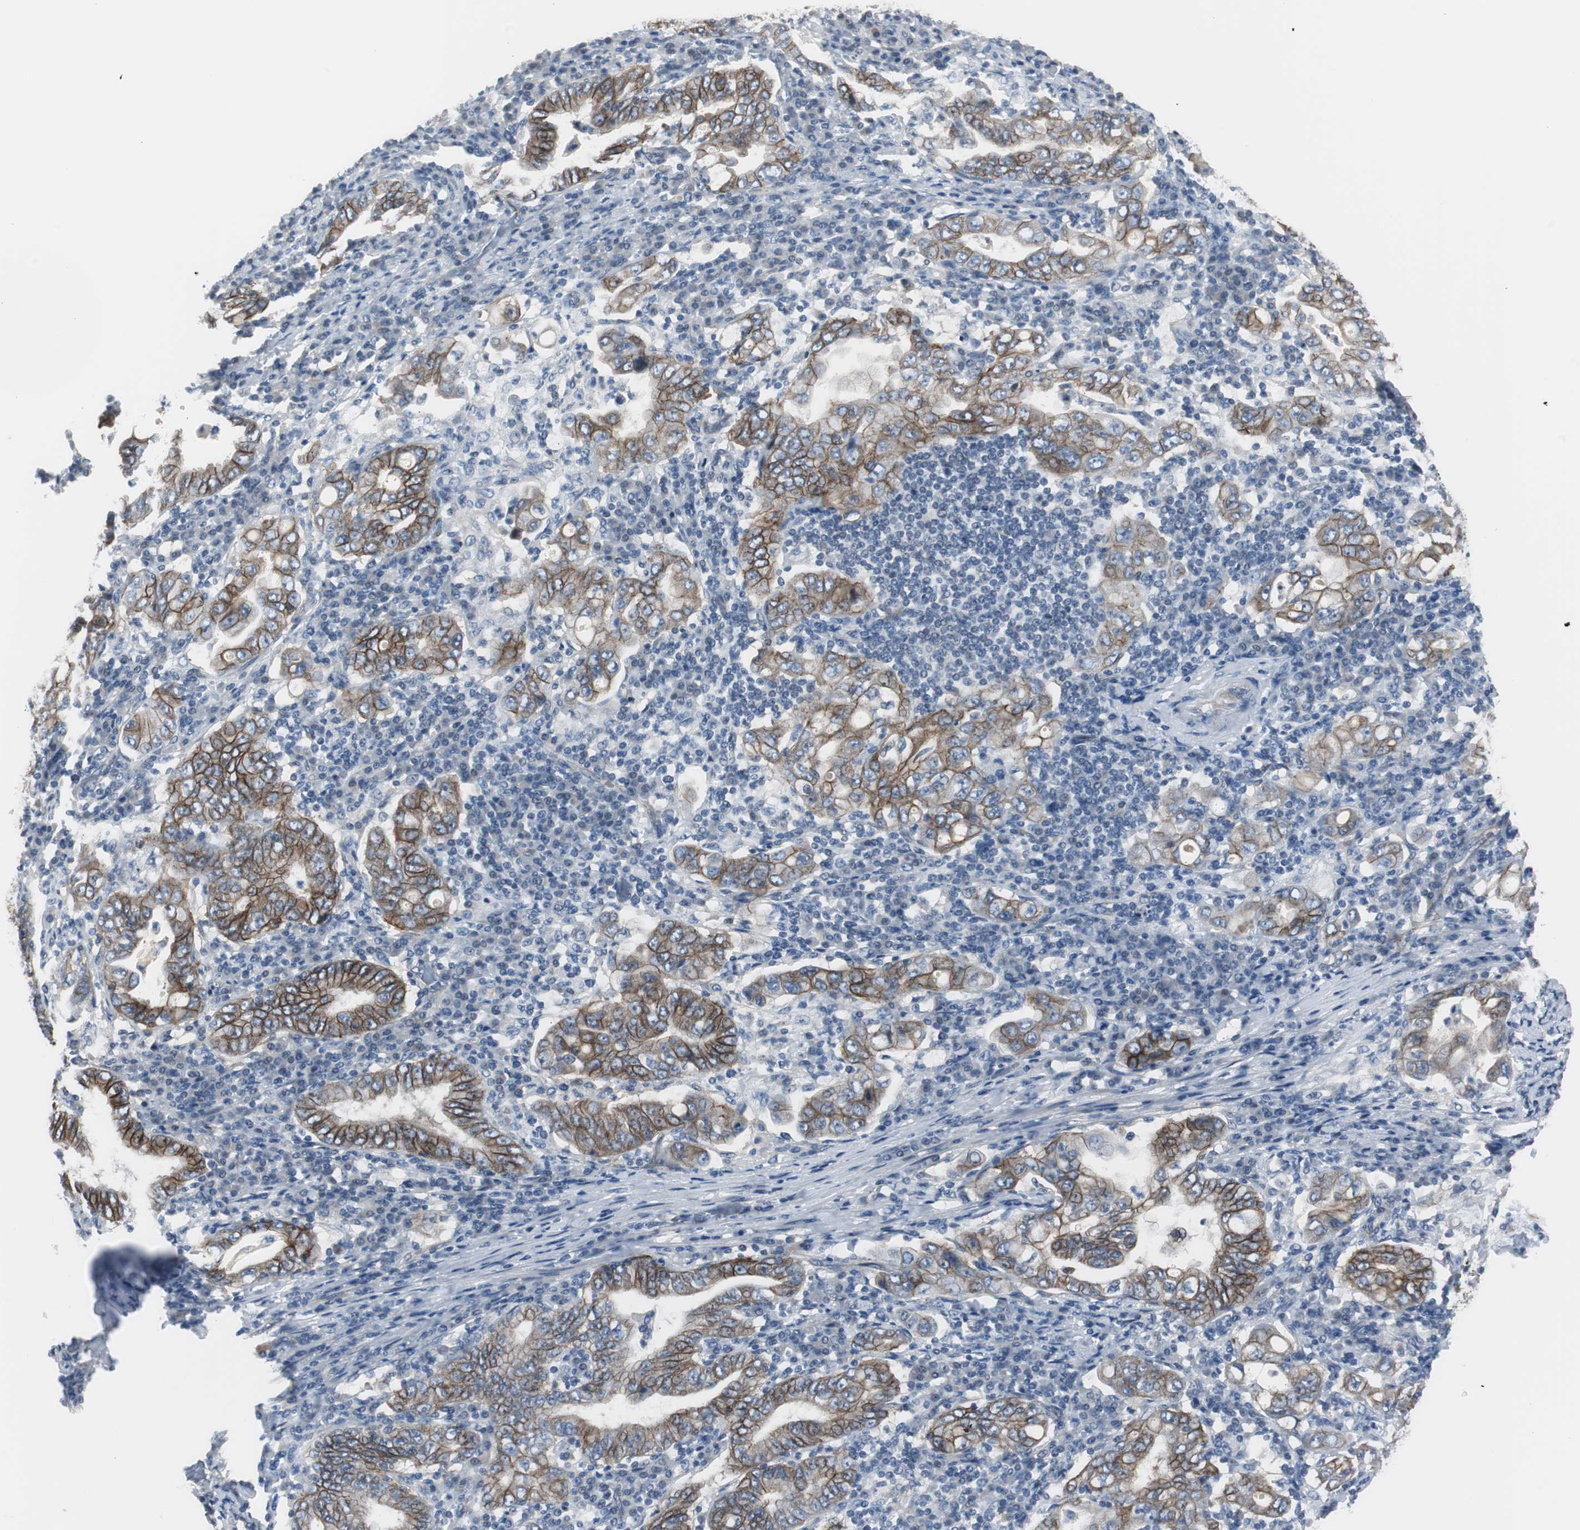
{"staining": {"intensity": "strong", "quantity": ">75%", "location": "cytoplasmic/membranous"}, "tissue": "stomach cancer", "cell_type": "Tumor cells", "image_type": "cancer", "snomed": [{"axis": "morphology", "description": "Normal tissue, NOS"}, {"axis": "morphology", "description": "Adenocarcinoma, NOS"}, {"axis": "topography", "description": "Esophagus"}, {"axis": "topography", "description": "Stomach, upper"}, {"axis": "topography", "description": "Peripheral nerve tissue"}], "caption": "Immunohistochemistry (IHC) of stomach cancer reveals high levels of strong cytoplasmic/membranous positivity in approximately >75% of tumor cells.", "gene": "STXBP4", "patient": {"sex": "male", "age": 62}}